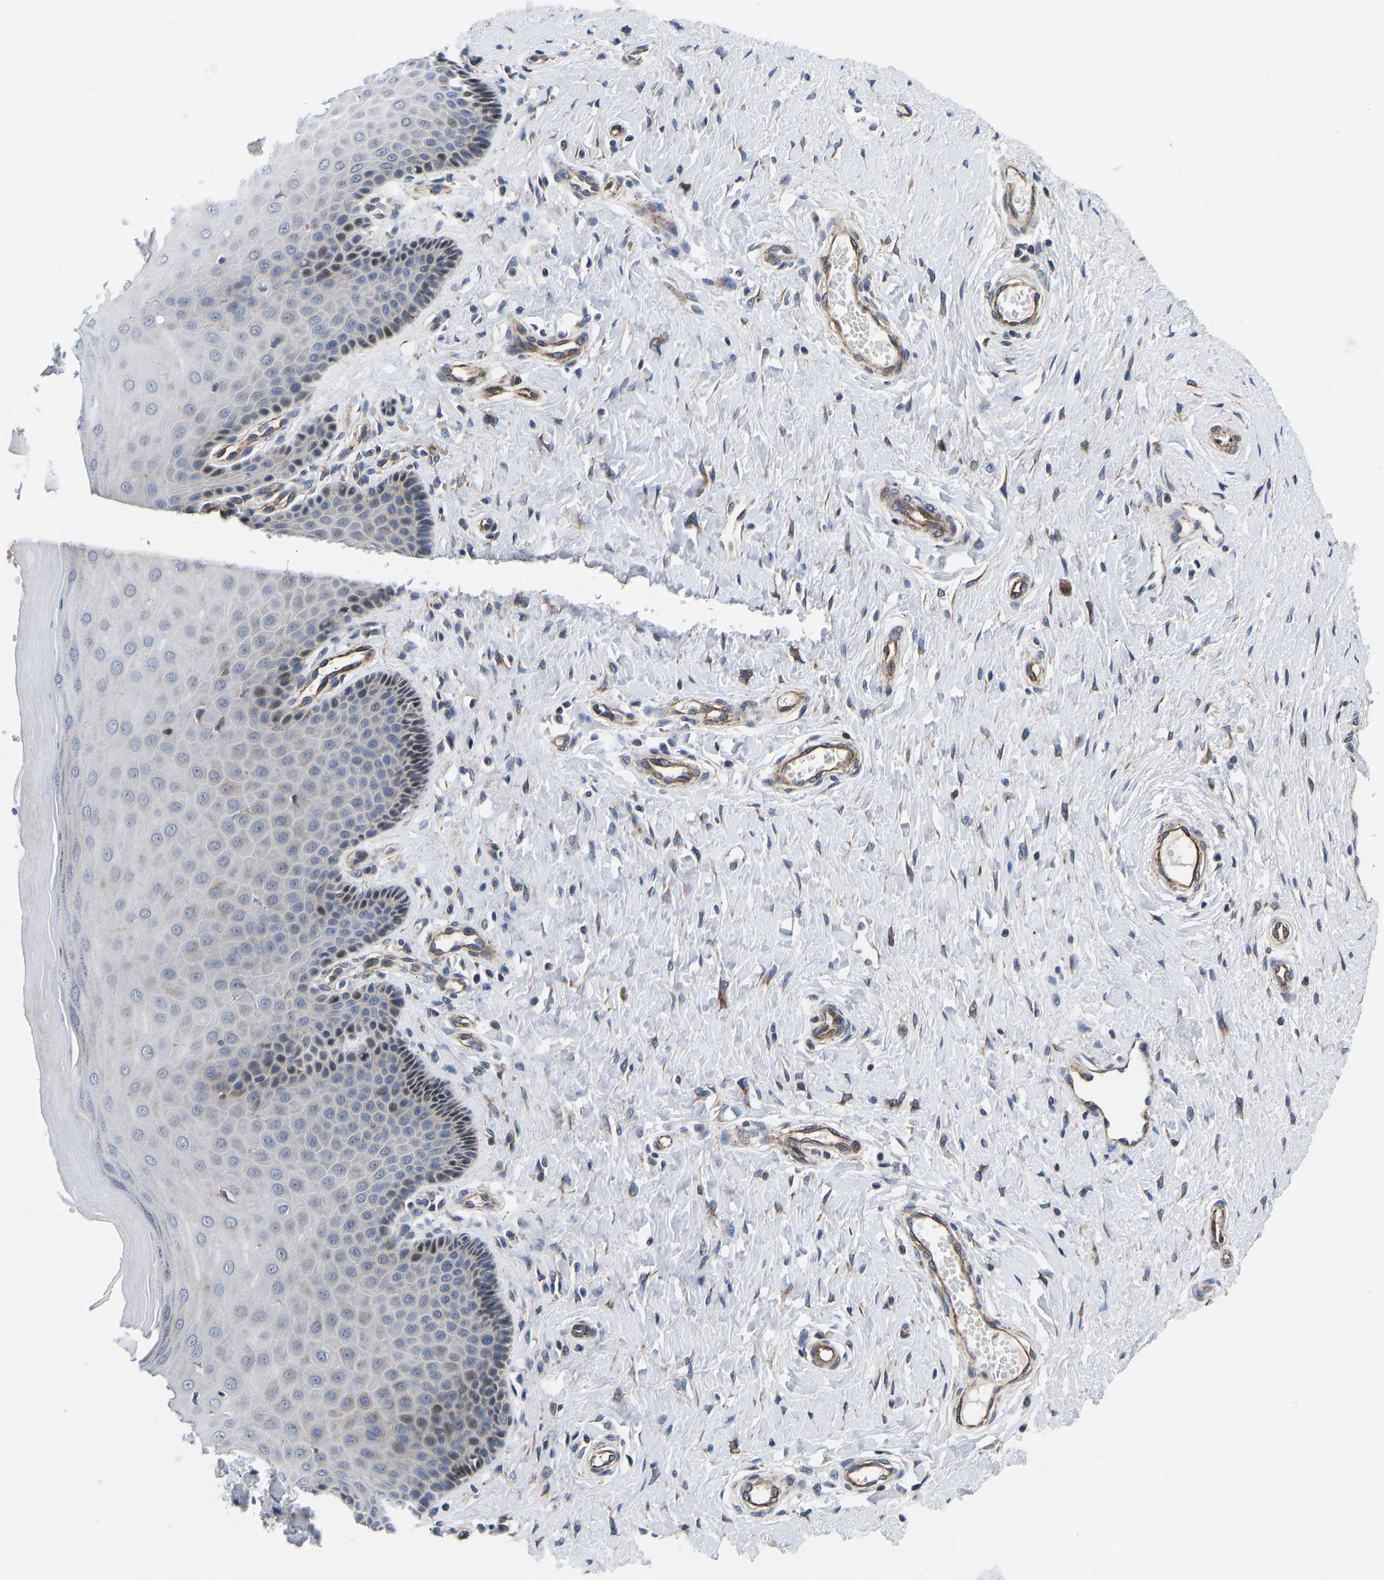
{"staining": {"intensity": "strong", "quantity": "25%-75%", "location": "cytoplasmic/membranous,nuclear"}, "tissue": "cervix", "cell_type": "Glandular cells", "image_type": "normal", "snomed": [{"axis": "morphology", "description": "Normal tissue, NOS"}, {"axis": "topography", "description": "Cervix"}], "caption": "Benign cervix shows strong cytoplasmic/membranous,nuclear expression in about 25%-75% of glandular cells.", "gene": "TMEM38B", "patient": {"sex": "female", "age": 55}}